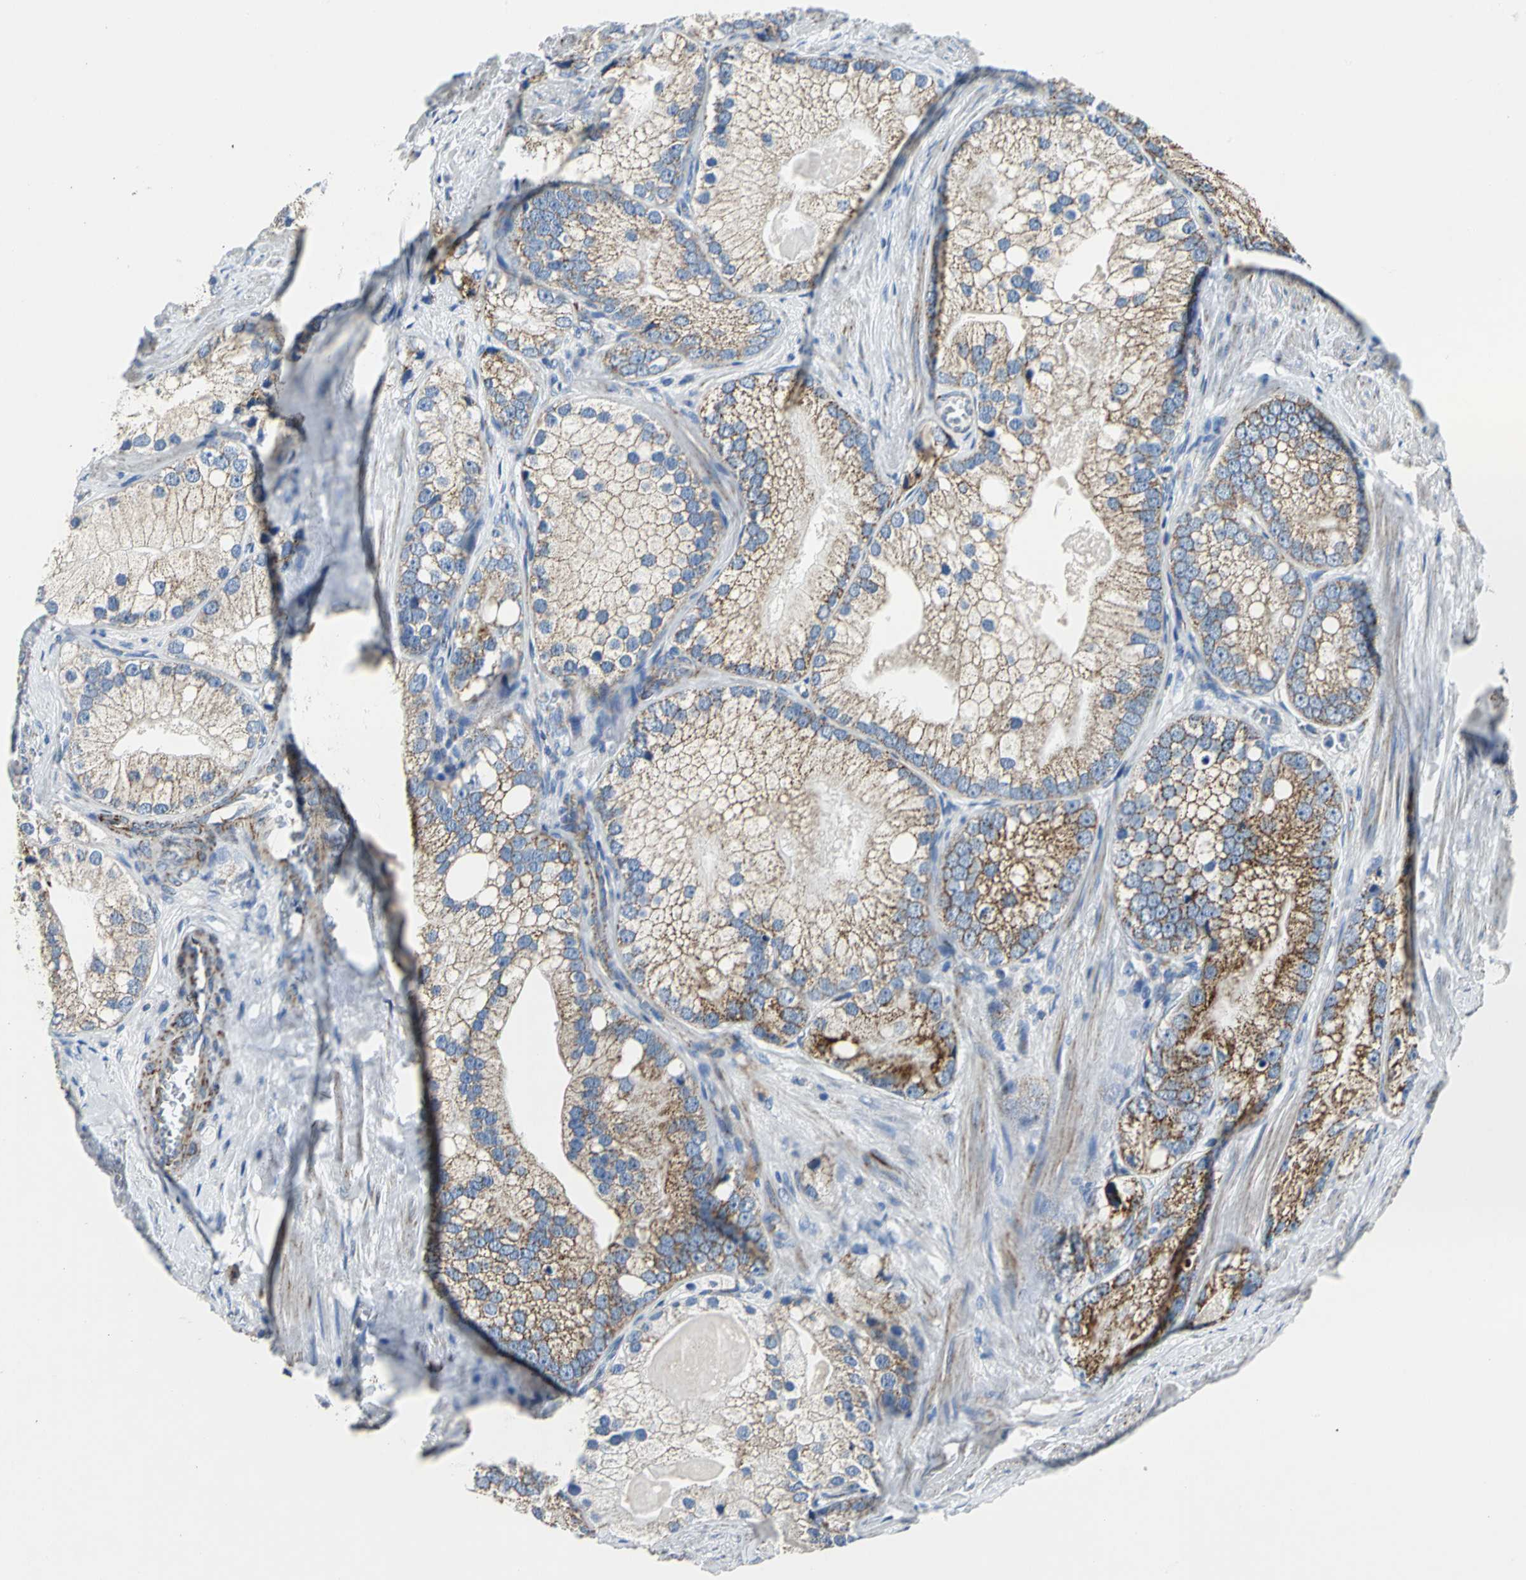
{"staining": {"intensity": "weak", "quantity": ">75%", "location": "cytoplasmic/membranous"}, "tissue": "prostate cancer", "cell_type": "Tumor cells", "image_type": "cancer", "snomed": [{"axis": "morphology", "description": "Adenocarcinoma, Low grade"}, {"axis": "topography", "description": "Prostate"}], "caption": "Weak cytoplasmic/membranous protein staining is identified in approximately >75% of tumor cells in prostate cancer (adenocarcinoma (low-grade)).", "gene": "IFI6", "patient": {"sex": "male", "age": 69}}